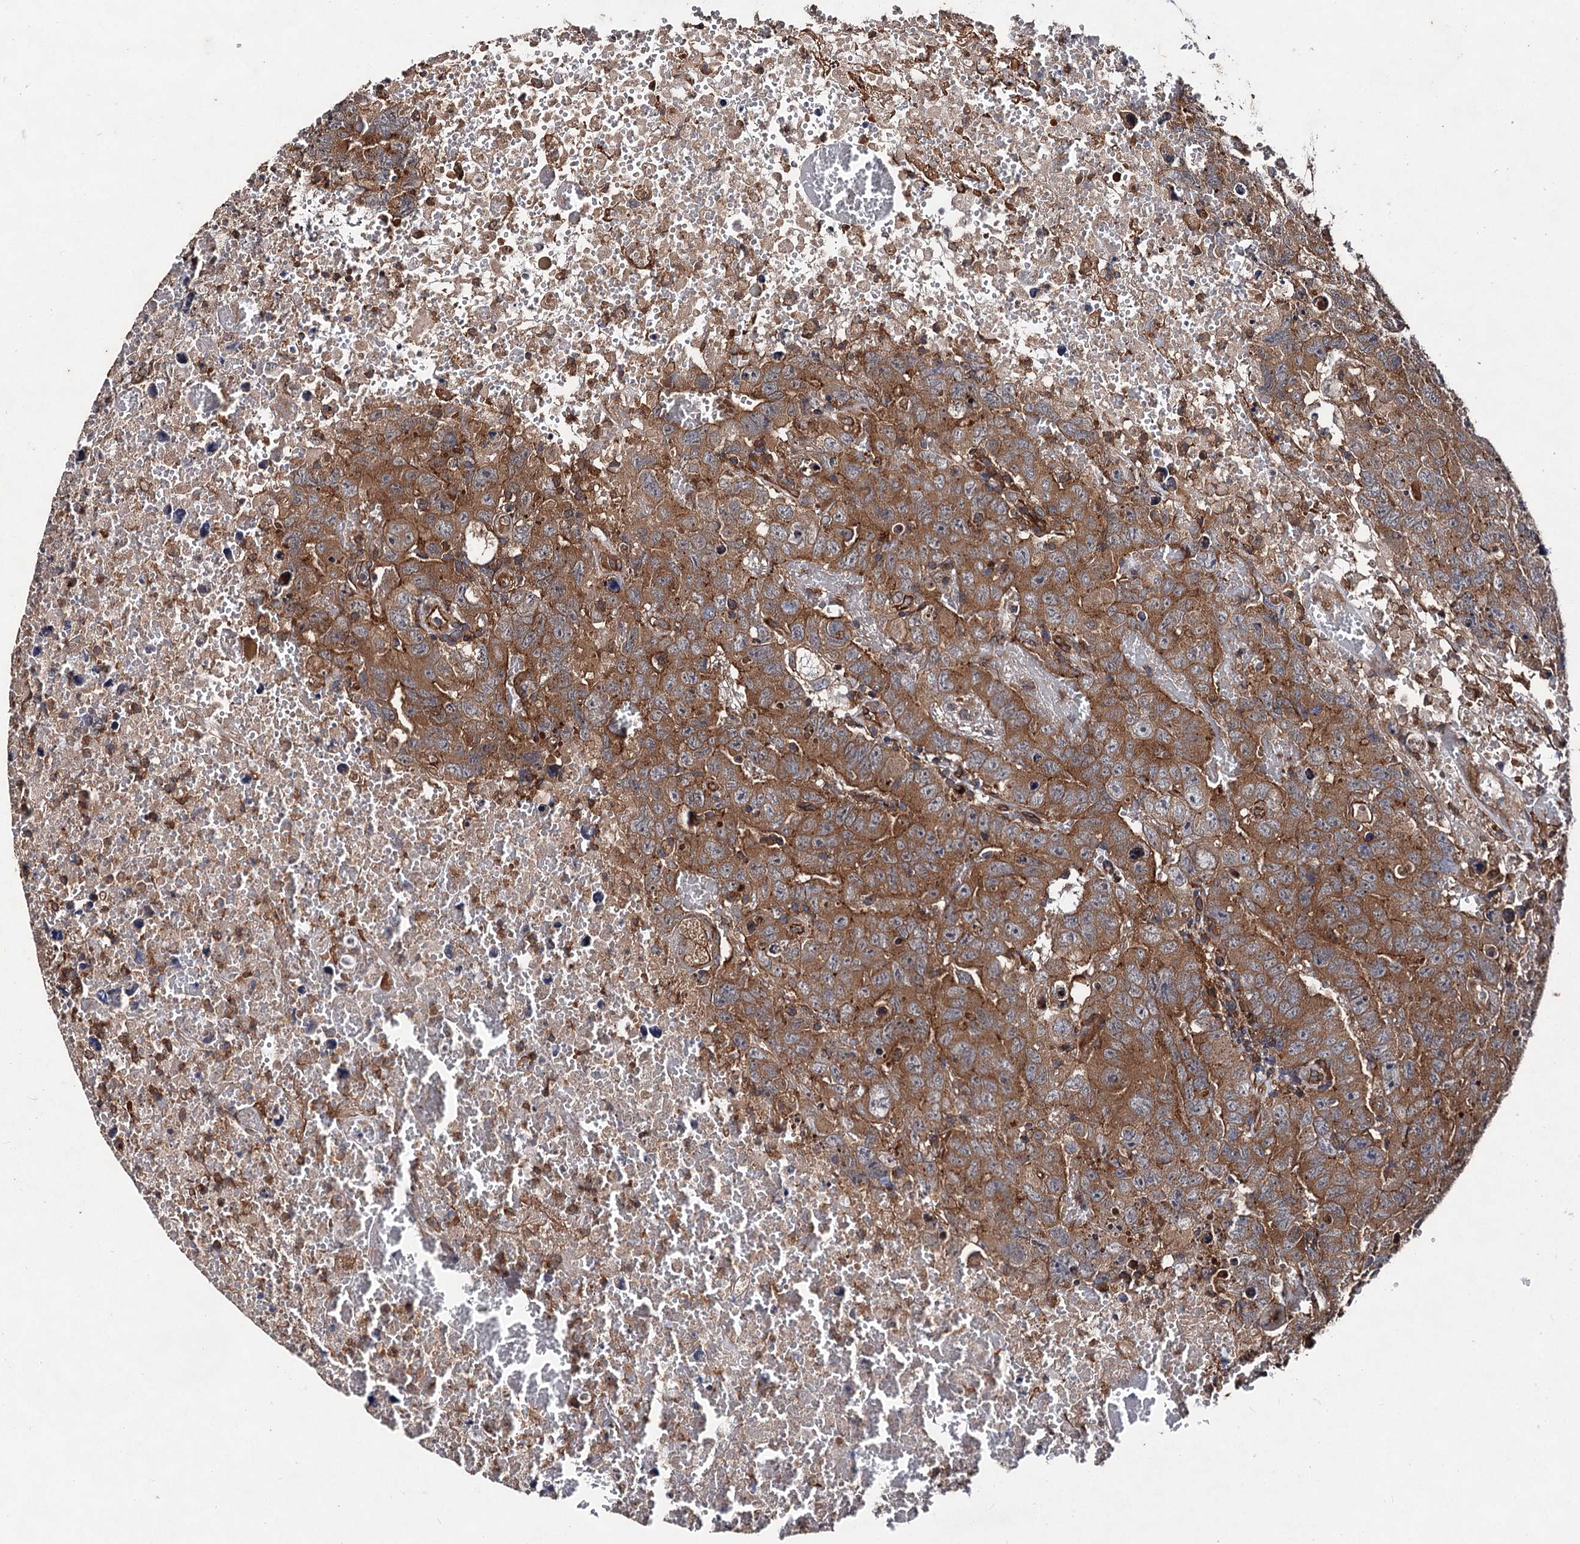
{"staining": {"intensity": "moderate", "quantity": ">75%", "location": "cytoplasmic/membranous"}, "tissue": "testis cancer", "cell_type": "Tumor cells", "image_type": "cancer", "snomed": [{"axis": "morphology", "description": "Carcinoma, Embryonal, NOS"}, {"axis": "topography", "description": "Testis"}], "caption": "A high-resolution micrograph shows IHC staining of testis cancer (embryonal carcinoma), which exhibits moderate cytoplasmic/membranous staining in about >75% of tumor cells.", "gene": "VPS29", "patient": {"sex": "male", "age": 45}}